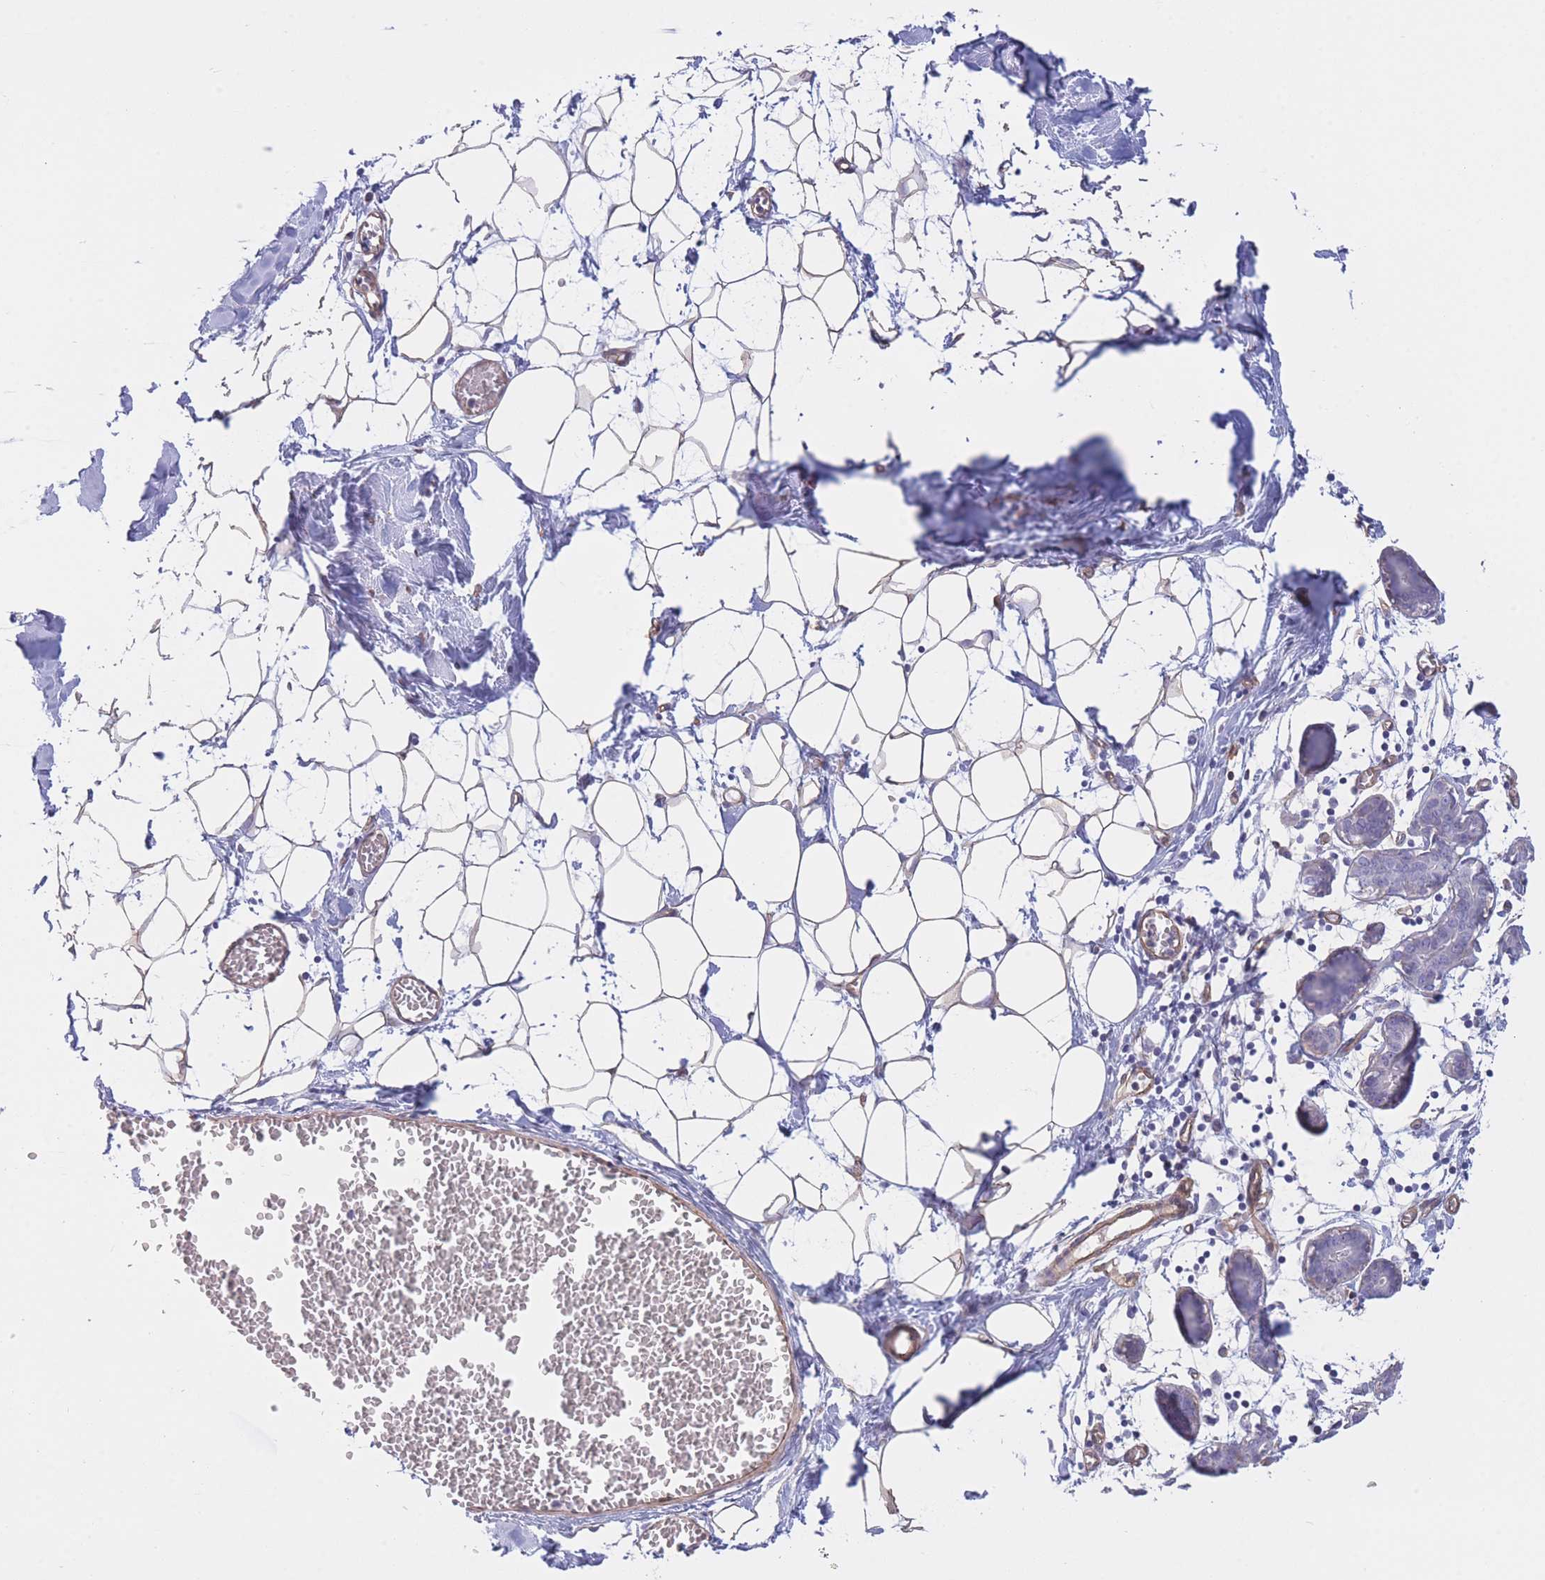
{"staining": {"intensity": "negative", "quantity": "none", "location": "none"}, "tissue": "breast", "cell_type": "Adipocytes", "image_type": "normal", "snomed": [{"axis": "morphology", "description": "Normal tissue, NOS"}, {"axis": "topography", "description": "Breast"}], "caption": "This micrograph is of benign breast stained with immunohistochemistry (IHC) to label a protein in brown with the nuclei are counter-stained blue. There is no positivity in adipocytes.", "gene": "CDC25B", "patient": {"sex": "female", "age": 27}}